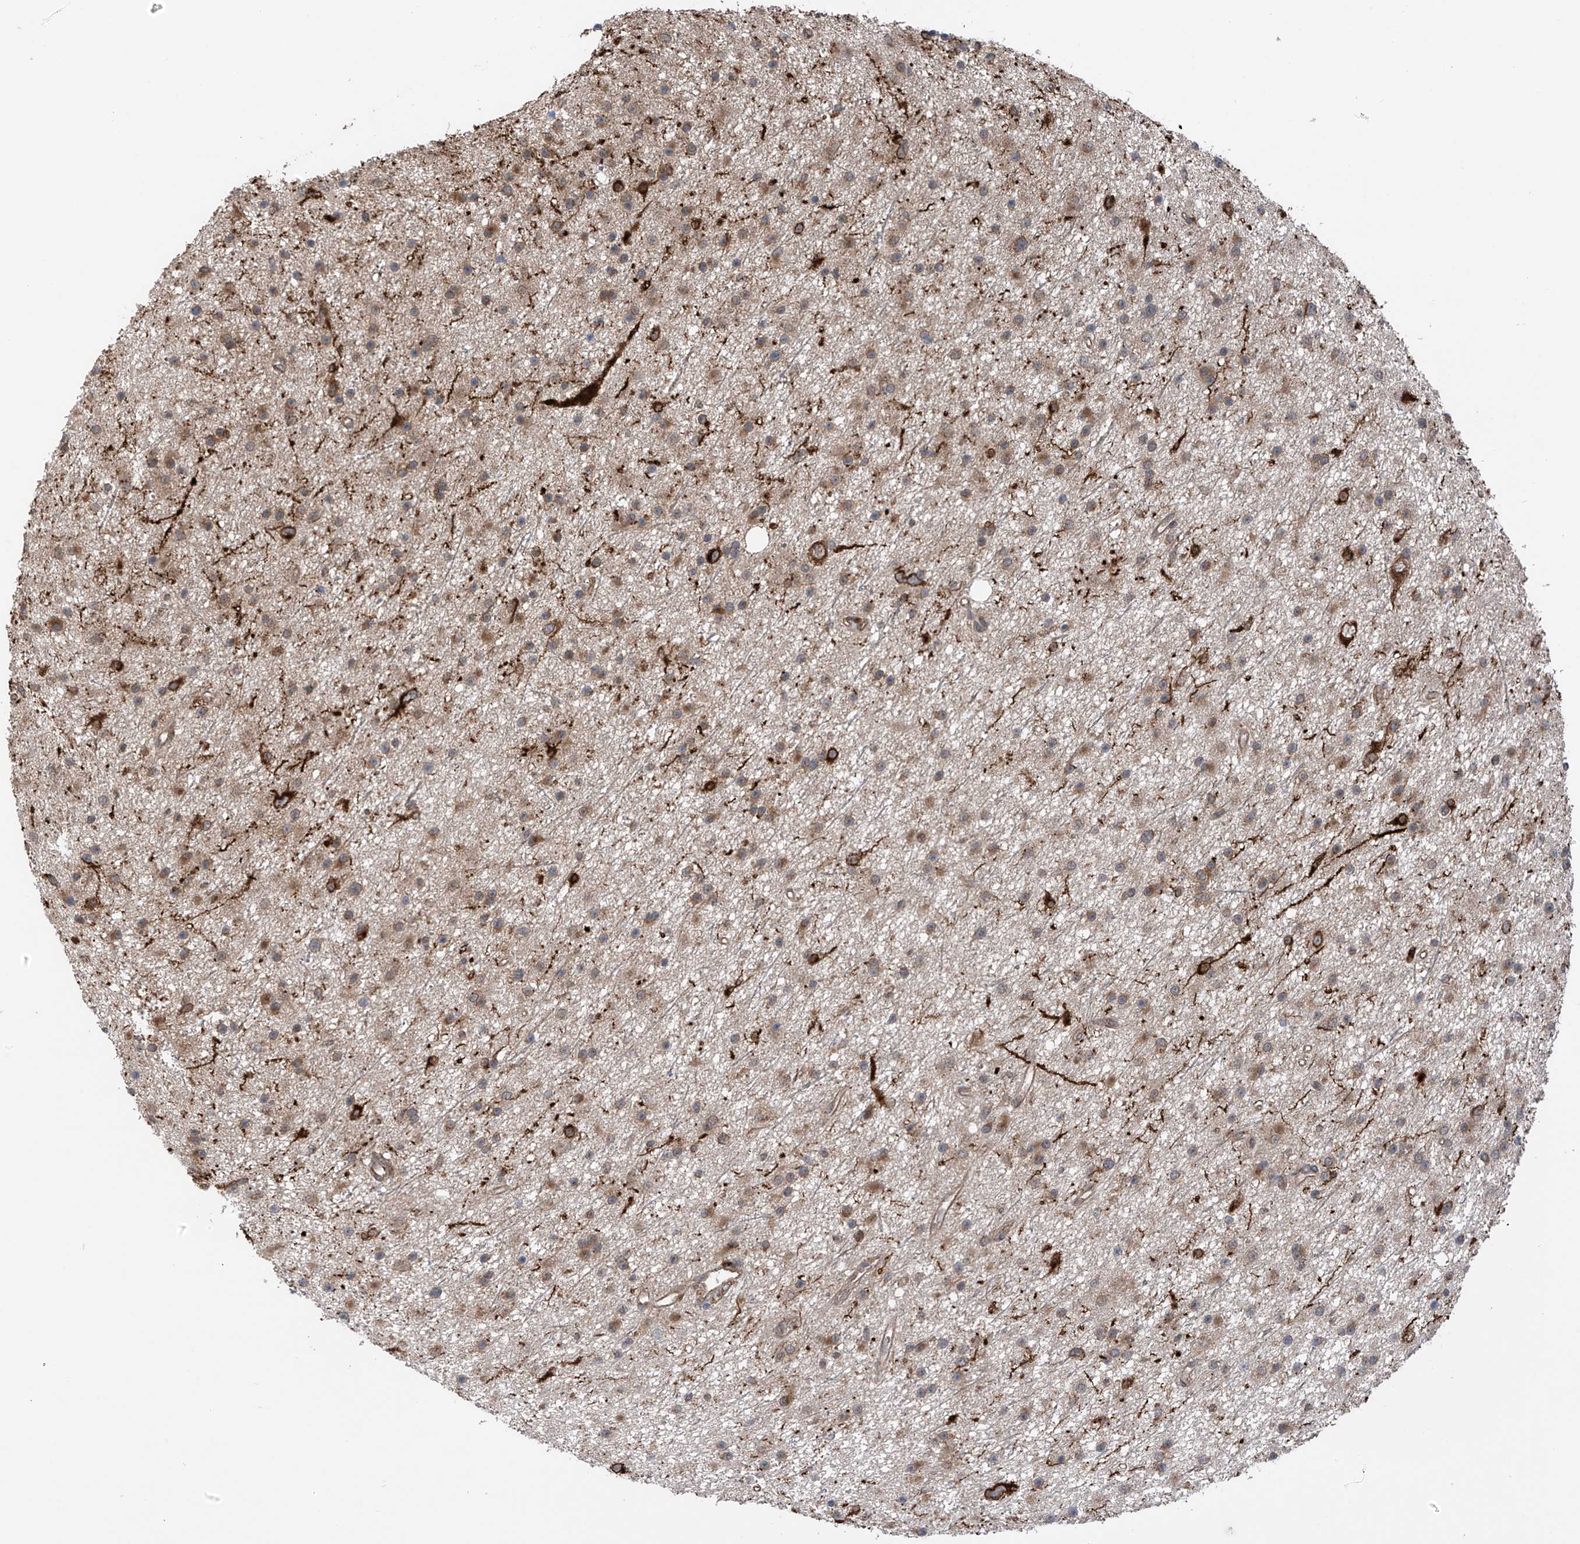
{"staining": {"intensity": "moderate", "quantity": ">75%", "location": "cytoplasmic/membranous"}, "tissue": "glioma", "cell_type": "Tumor cells", "image_type": "cancer", "snomed": [{"axis": "morphology", "description": "Glioma, malignant, Low grade"}, {"axis": "topography", "description": "Cerebral cortex"}], "caption": "Glioma stained with a brown dye displays moderate cytoplasmic/membranous positive staining in about >75% of tumor cells.", "gene": "ZNF189", "patient": {"sex": "female", "age": 39}}